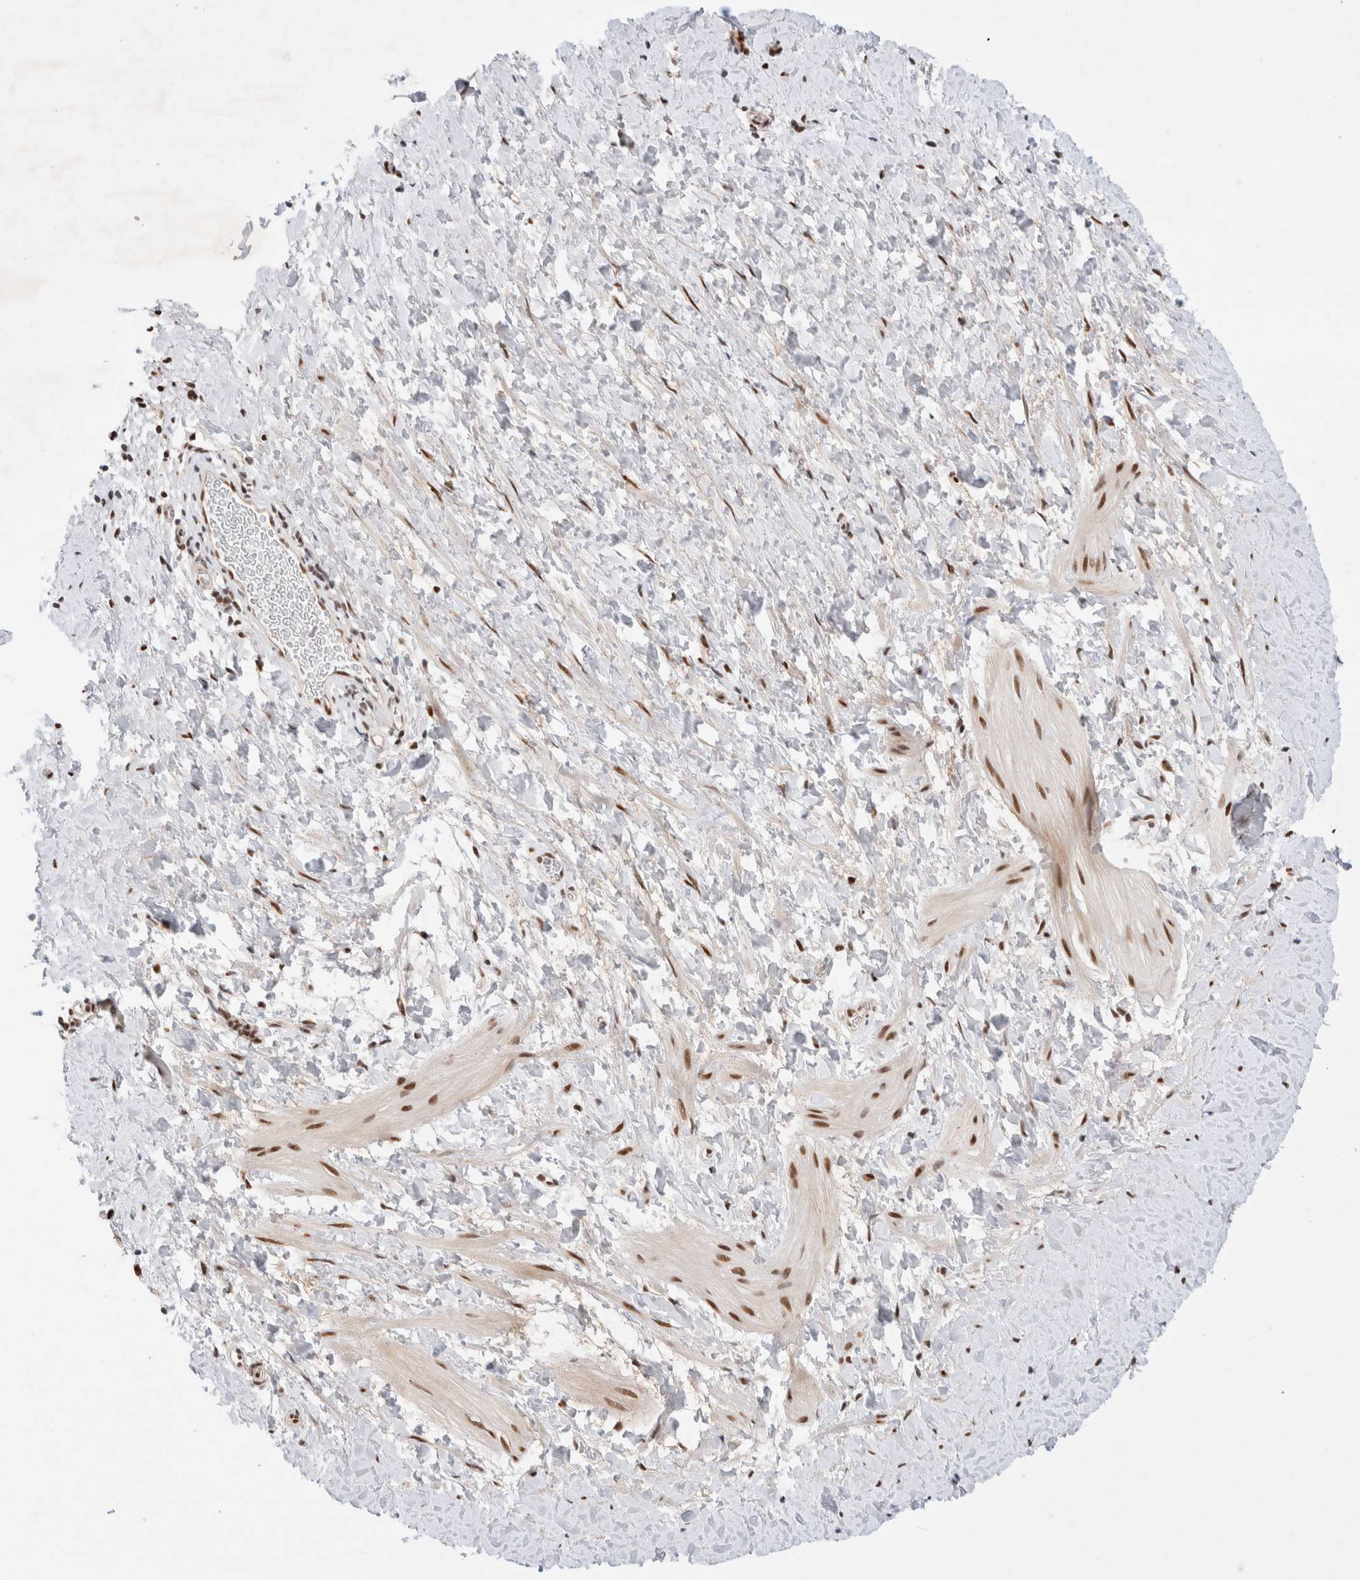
{"staining": {"intensity": "moderate", "quantity": "<25%", "location": "nuclear"}, "tissue": "smooth muscle", "cell_type": "Smooth muscle cells", "image_type": "normal", "snomed": [{"axis": "morphology", "description": "Normal tissue, NOS"}, {"axis": "topography", "description": "Smooth muscle"}], "caption": "Unremarkable smooth muscle displays moderate nuclear expression in approximately <25% of smooth muscle cells The protein is stained brown, and the nuclei are stained in blue (DAB (3,3'-diaminobenzidine) IHC with brightfield microscopy, high magnification)..", "gene": "GTF2I", "patient": {"sex": "male", "age": 16}}